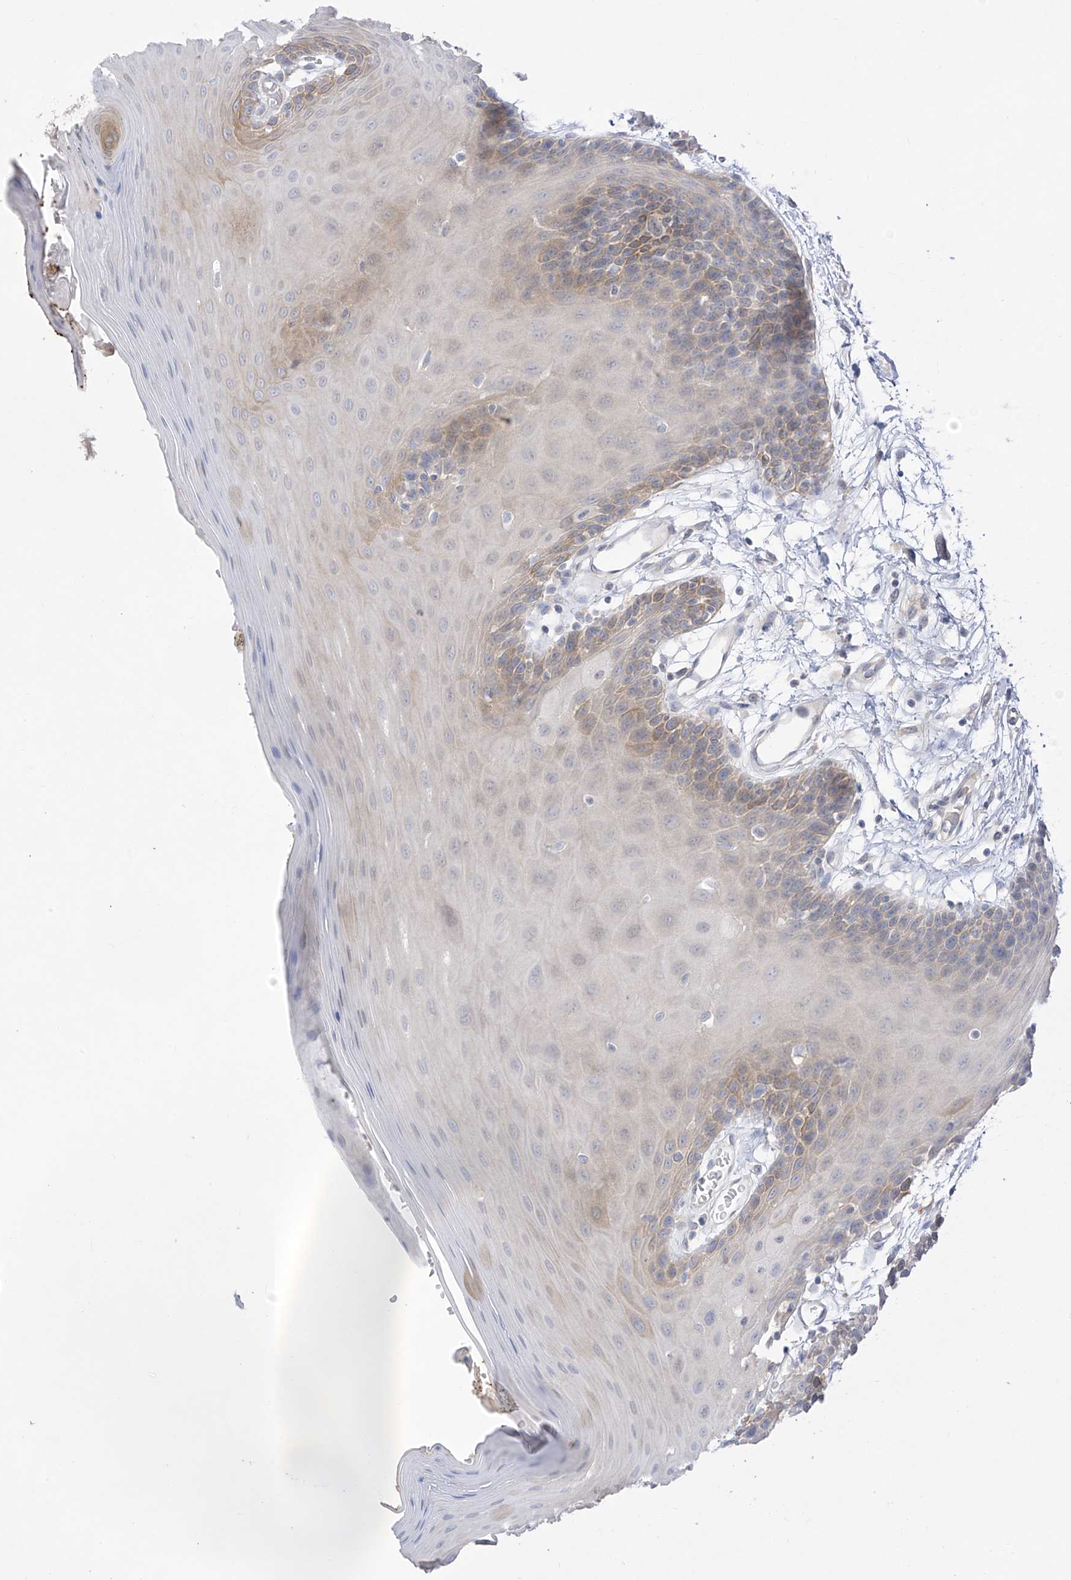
{"staining": {"intensity": "weak", "quantity": "<25%", "location": "cytoplasmic/membranous"}, "tissue": "oral mucosa", "cell_type": "Squamous epithelial cells", "image_type": "normal", "snomed": [{"axis": "morphology", "description": "Normal tissue, NOS"}, {"axis": "morphology", "description": "Squamous cell carcinoma, NOS"}, {"axis": "topography", "description": "Skeletal muscle"}, {"axis": "topography", "description": "Oral tissue"}, {"axis": "topography", "description": "Salivary gland"}, {"axis": "topography", "description": "Head-Neck"}], "caption": "Protein analysis of unremarkable oral mucosa demonstrates no significant positivity in squamous epithelial cells.", "gene": "EIPR1", "patient": {"sex": "male", "age": 54}}